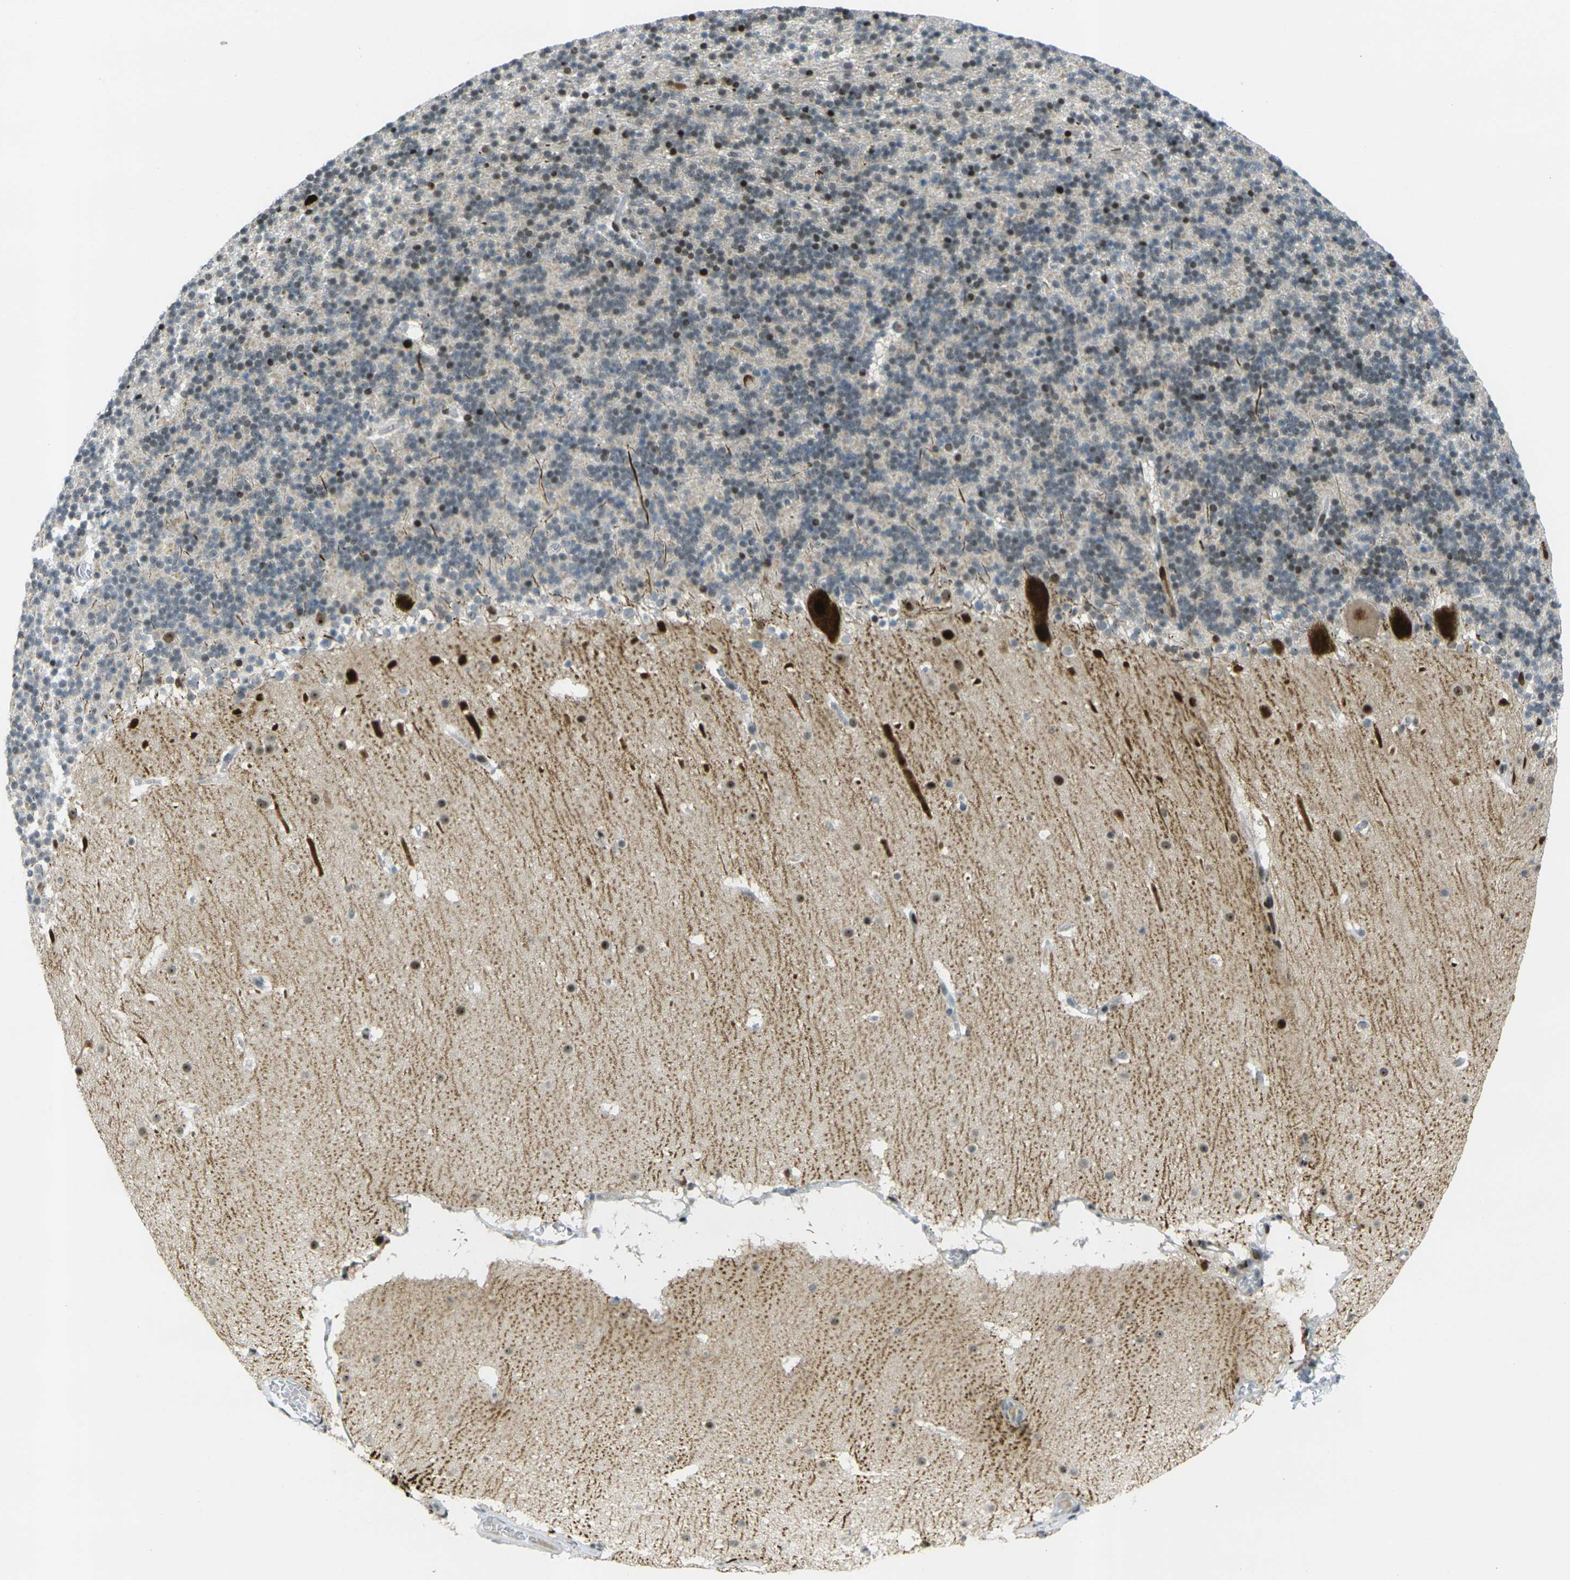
{"staining": {"intensity": "moderate", "quantity": "<25%", "location": "nuclear"}, "tissue": "cerebellum", "cell_type": "Cells in granular layer", "image_type": "normal", "snomed": [{"axis": "morphology", "description": "Normal tissue, NOS"}, {"axis": "topography", "description": "Cerebellum"}], "caption": "High-magnification brightfield microscopy of unremarkable cerebellum stained with DAB (brown) and counterstained with hematoxylin (blue). cells in granular layer exhibit moderate nuclear positivity is identified in approximately<25% of cells. (brown staining indicates protein expression, while blue staining denotes nuclei).", "gene": "UBE2C", "patient": {"sex": "male", "age": 45}}